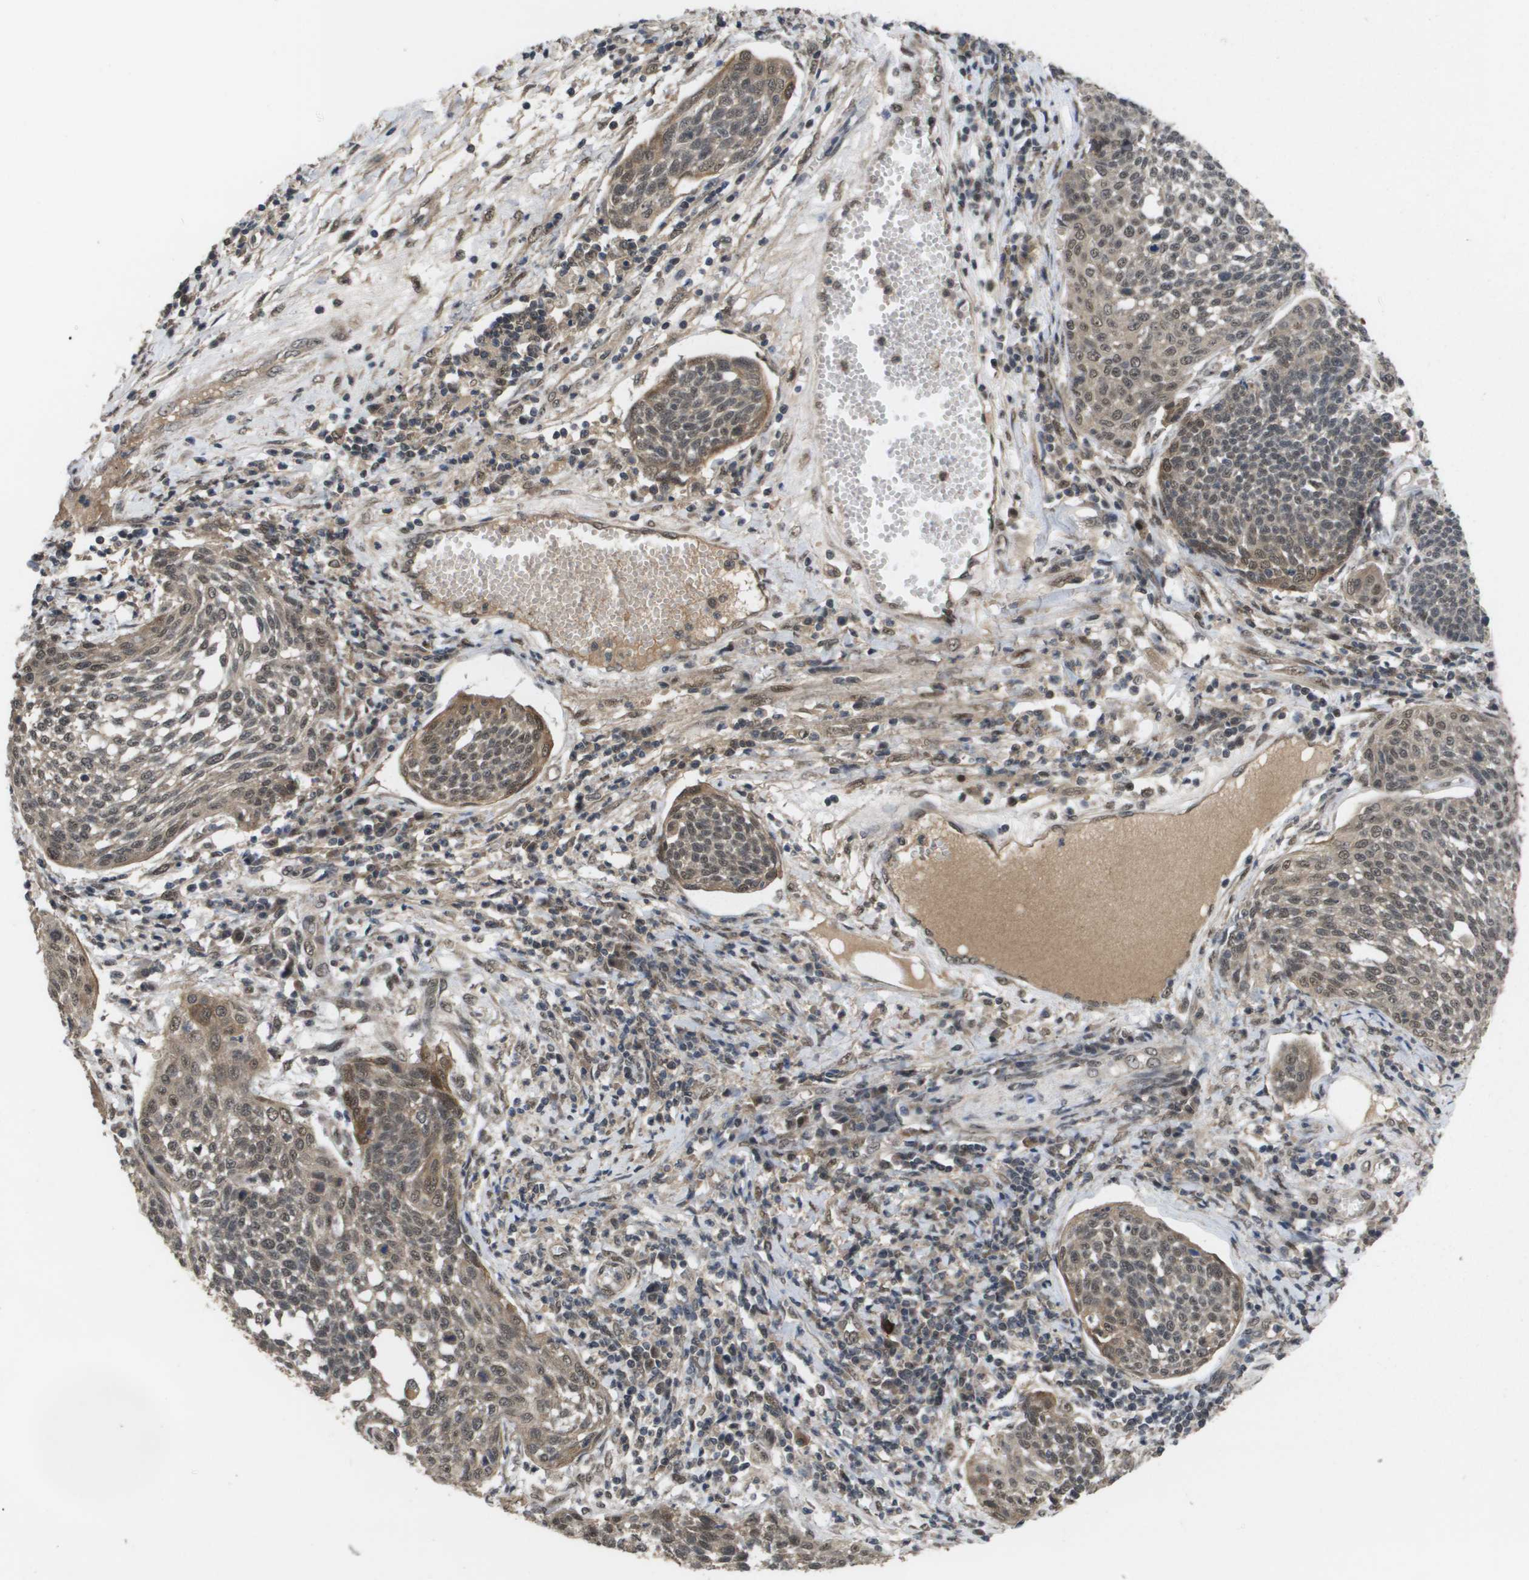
{"staining": {"intensity": "weak", "quantity": ">75%", "location": "cytoplasmic/membranous,nuclear"}, "tissue": "cervical cancer", "cell_type": "Tumor cells", "image_type": "cancer", "snomed": [{"axis": "morphology", "description": "Squamous cell carcinoma, NOS"}, {"axis": "topography", "description": "Cervix"}], "caption": "A high-resolution image shows immunohistochemistry staining of squamous cell carcinoma (cervical), which displays weak cytoplasmic/membranous and nuclear expression in approximately >75% of tumor cells.", "gene": "AMBRA1", "patient": {"sex": "female", "age": 34}}